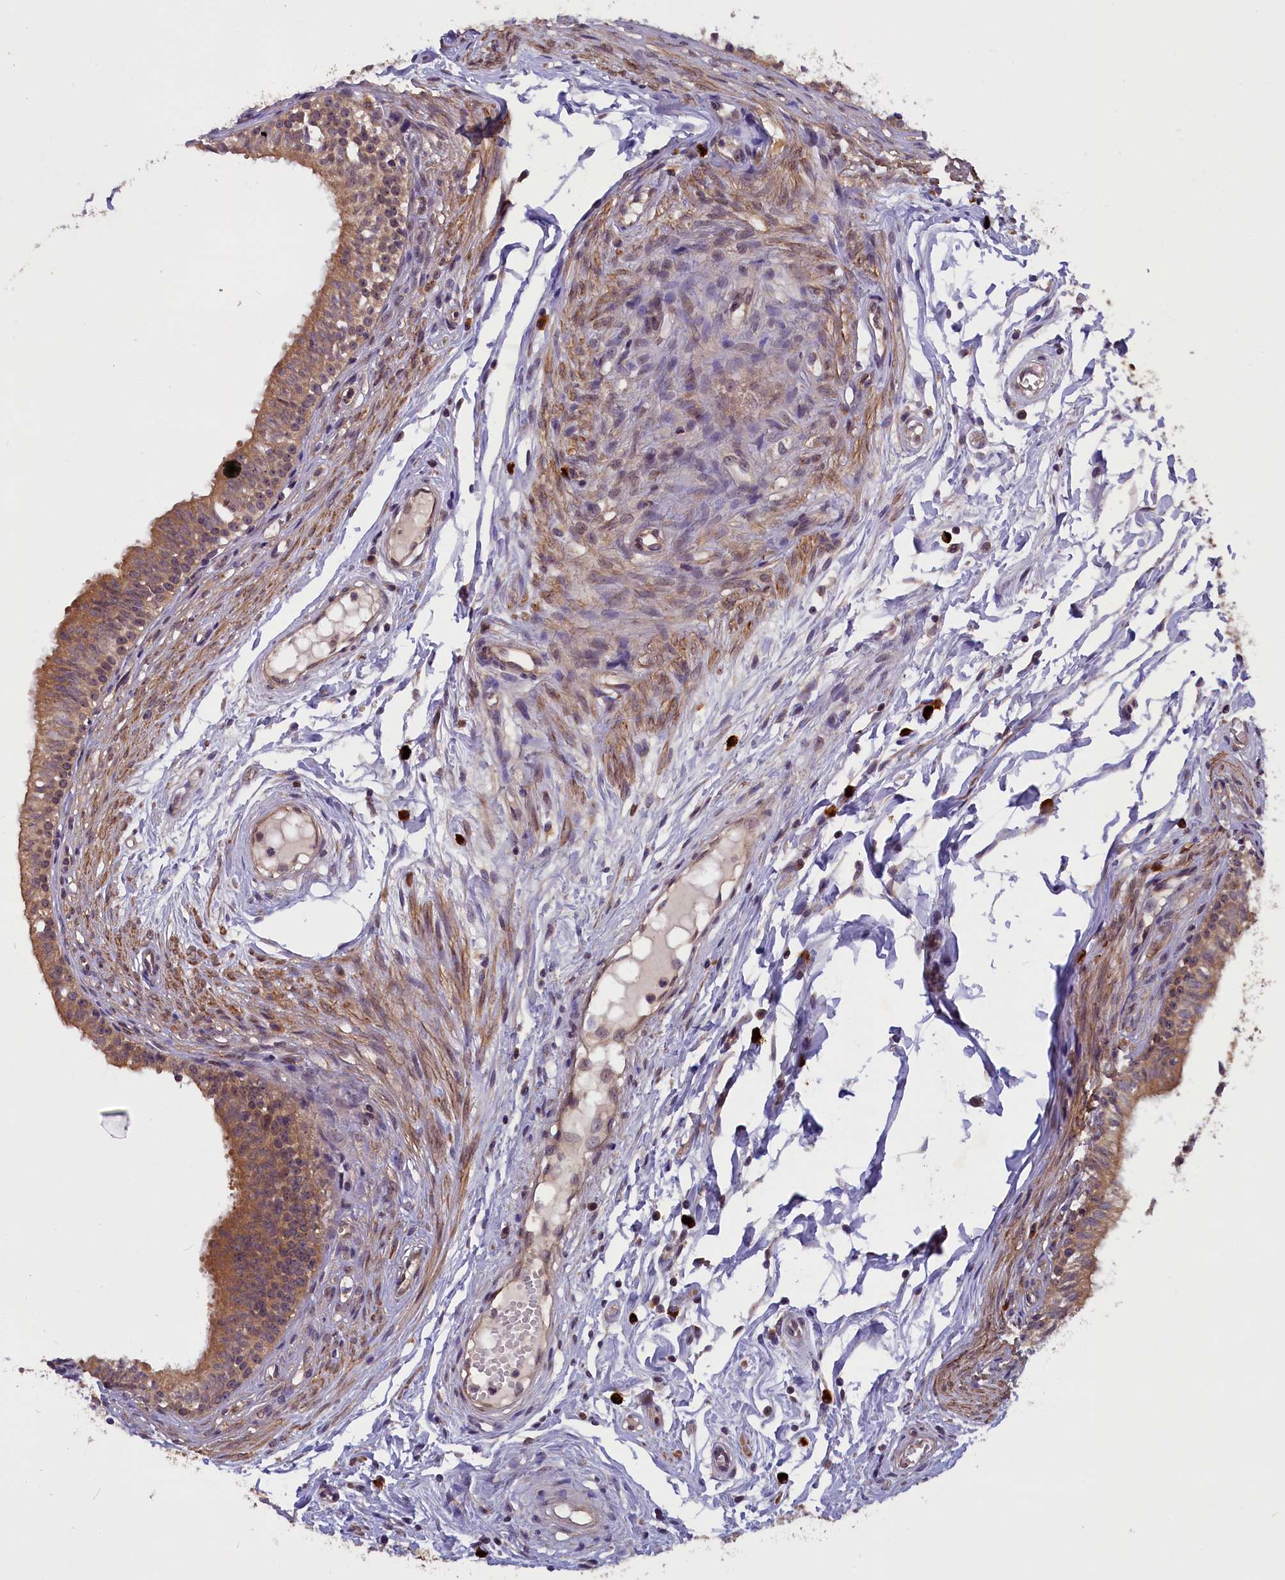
{"staining": {"intensity": "moderate", "quantity": ">75%", "location": "cytoplasmic/membranous"}, "tissue": "epididymis", "cell_type": "Glandular cells", "image_type": "normal", "snomed": [{"axis": "morphology", "description": "Normal tissue, NOS"}, {"axis": "topography", "description": "Epididymis, spermatic cord, NOS"}], "caption": "IHC photomicrograph of normal epididymis stained for a protein (brown), which exhibits medium levels of moderate cytoplasmic/membranous expression in about >75% of glandular cells.", "gene": "CCDC9B", "patient": {"sex": "male", "age": 22}}